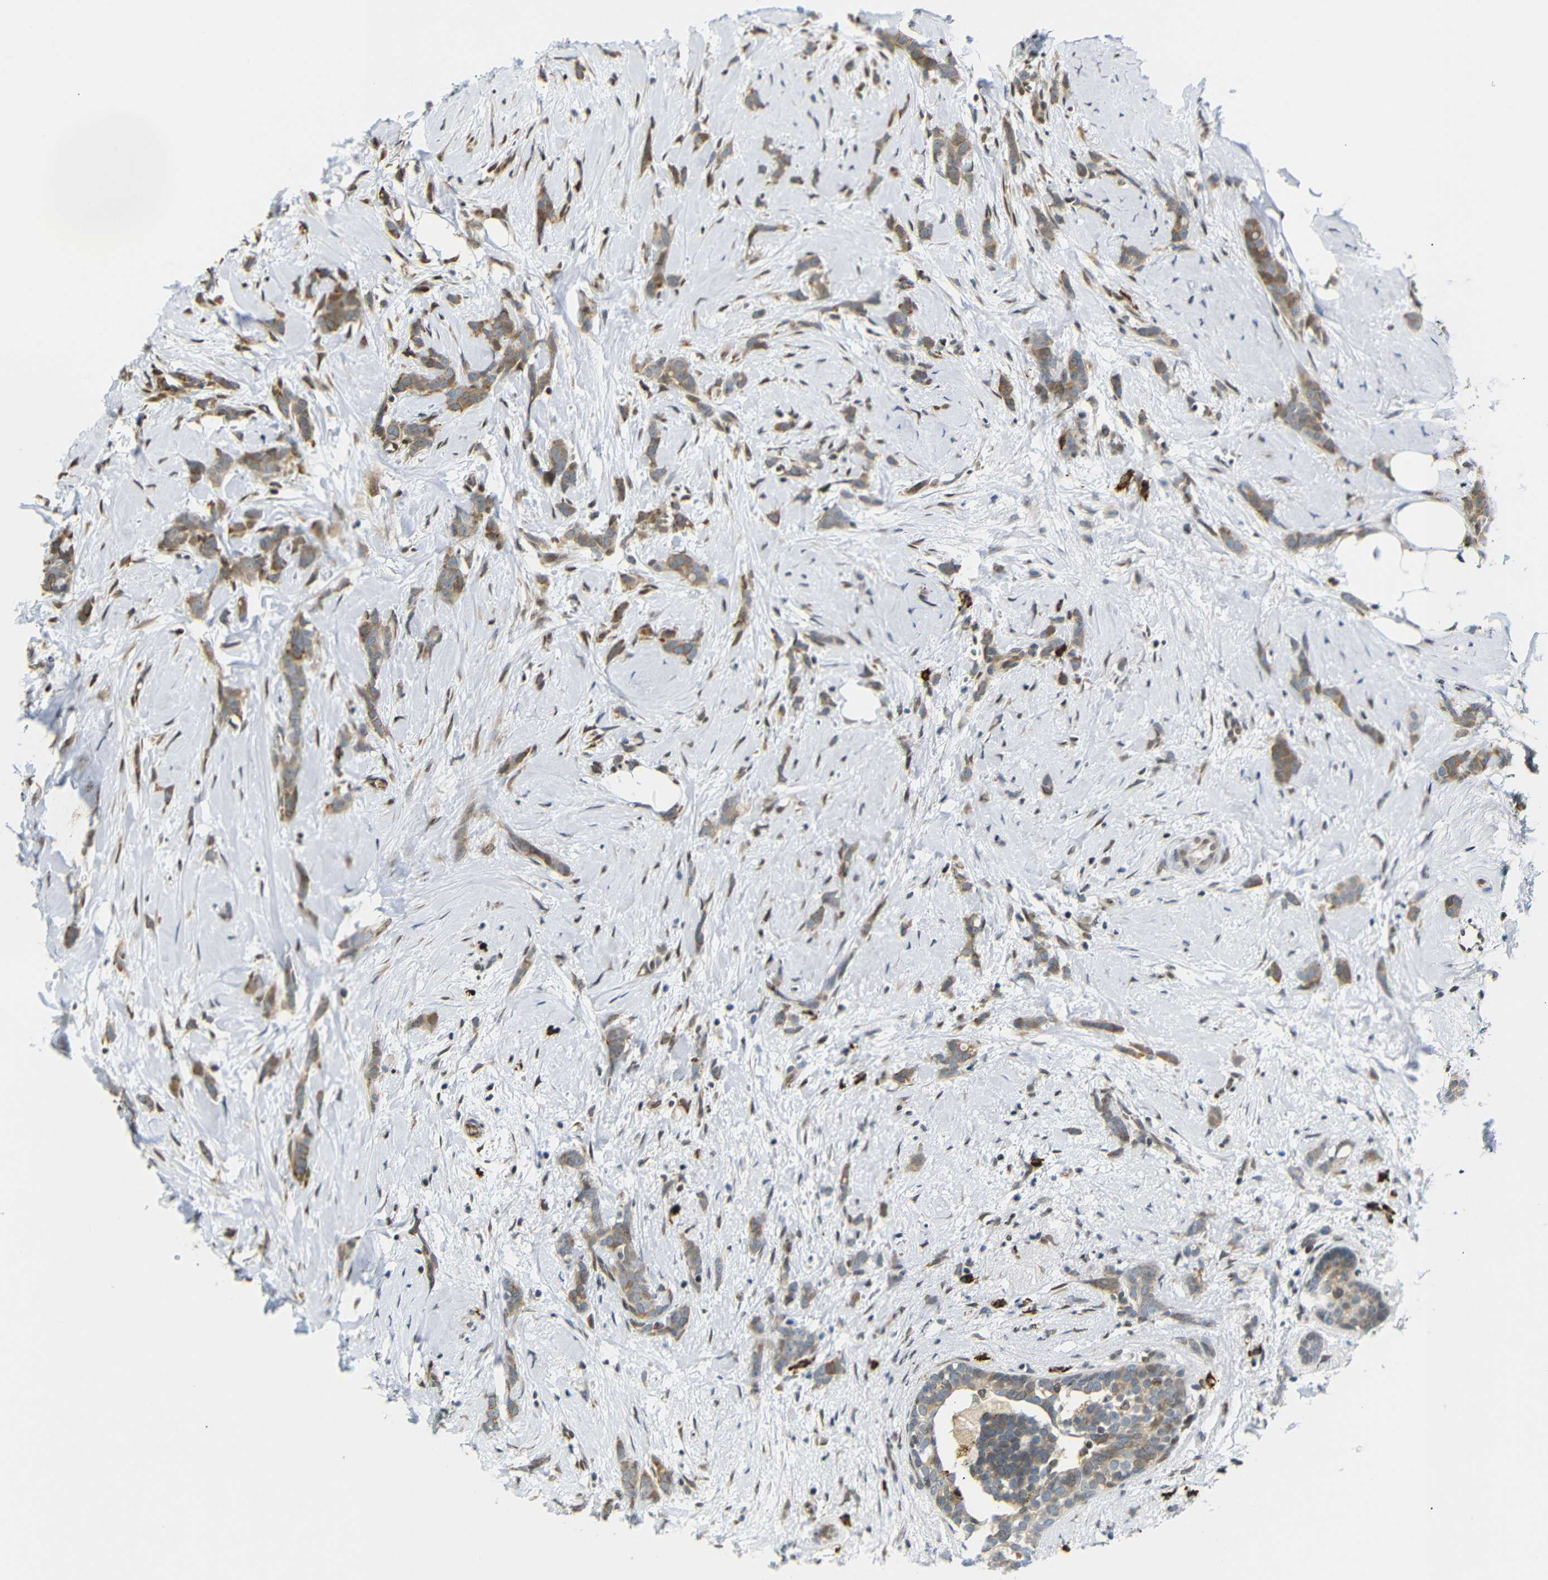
{"staining": {"intensity": "moderate", "quantity": ">75%", "location": "cytoplasmic/membranous"}, "tissue": "breast cancer", "cell_type": "Tumor cells", "image_type": "cancer", "snomed": [{"axis": "morphology", "description": "Lobular carcinoma, in situ"}, {"axis": "morphology", "description": "Lobular carcinoma"}, {"axis": "topography", "description": "Breast"}], "caption": "Immunohistochemistry (IHC) staining of lobular carcinoma in situ (breast), which exhibits medium levels of moderate cytoplasmic/membranous staining in approximately >75% of tumor cells indicating moderate cytoplasmic/membranous protein expression. The staining was performed using DAB (brown) for protein detection and nuclei were counterstained in hematoxylin (blue).", "gene": "SPCS2", "patient": {"sex": "female", "age": 41}}